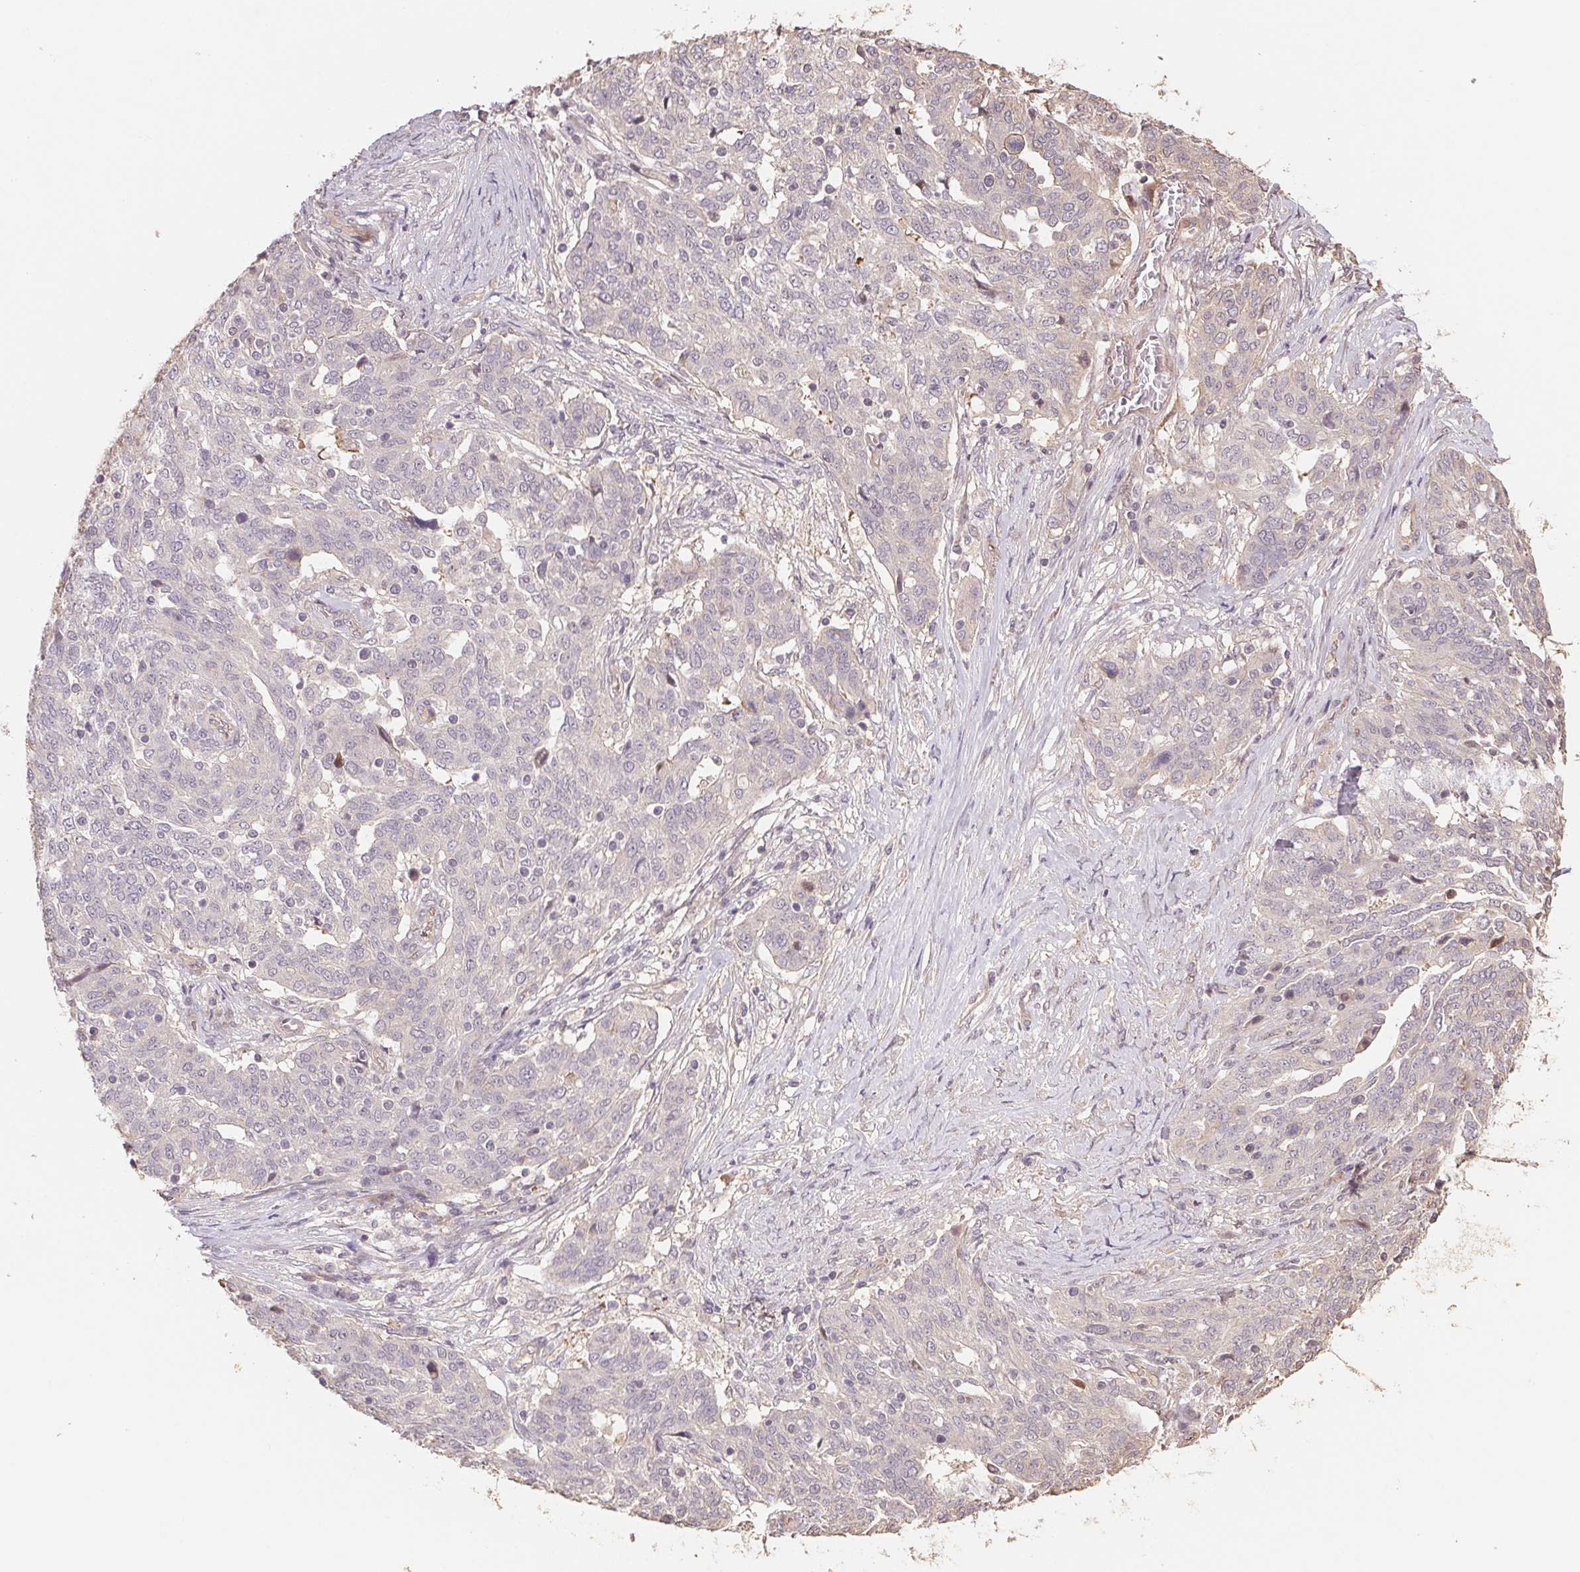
{"staining": {"intensity": "negative", "quantity": "none", "location": "none"}, "tissue": "ovarian cancer", "cell_type": "Tumor cells", "image_type": "cancer", "snomed": [{"axis": "morphology", "description": "Cystadenocarcinoma, serous, NOS"}, {"axis": "topography", "description": "Ovary"}], "caption": "IHC of ovarian serous cystadenocarcinoma shows no positivity in tumor cells.", "gene": "TMEM222", "patient": {"sex": "female", "age": 67}}